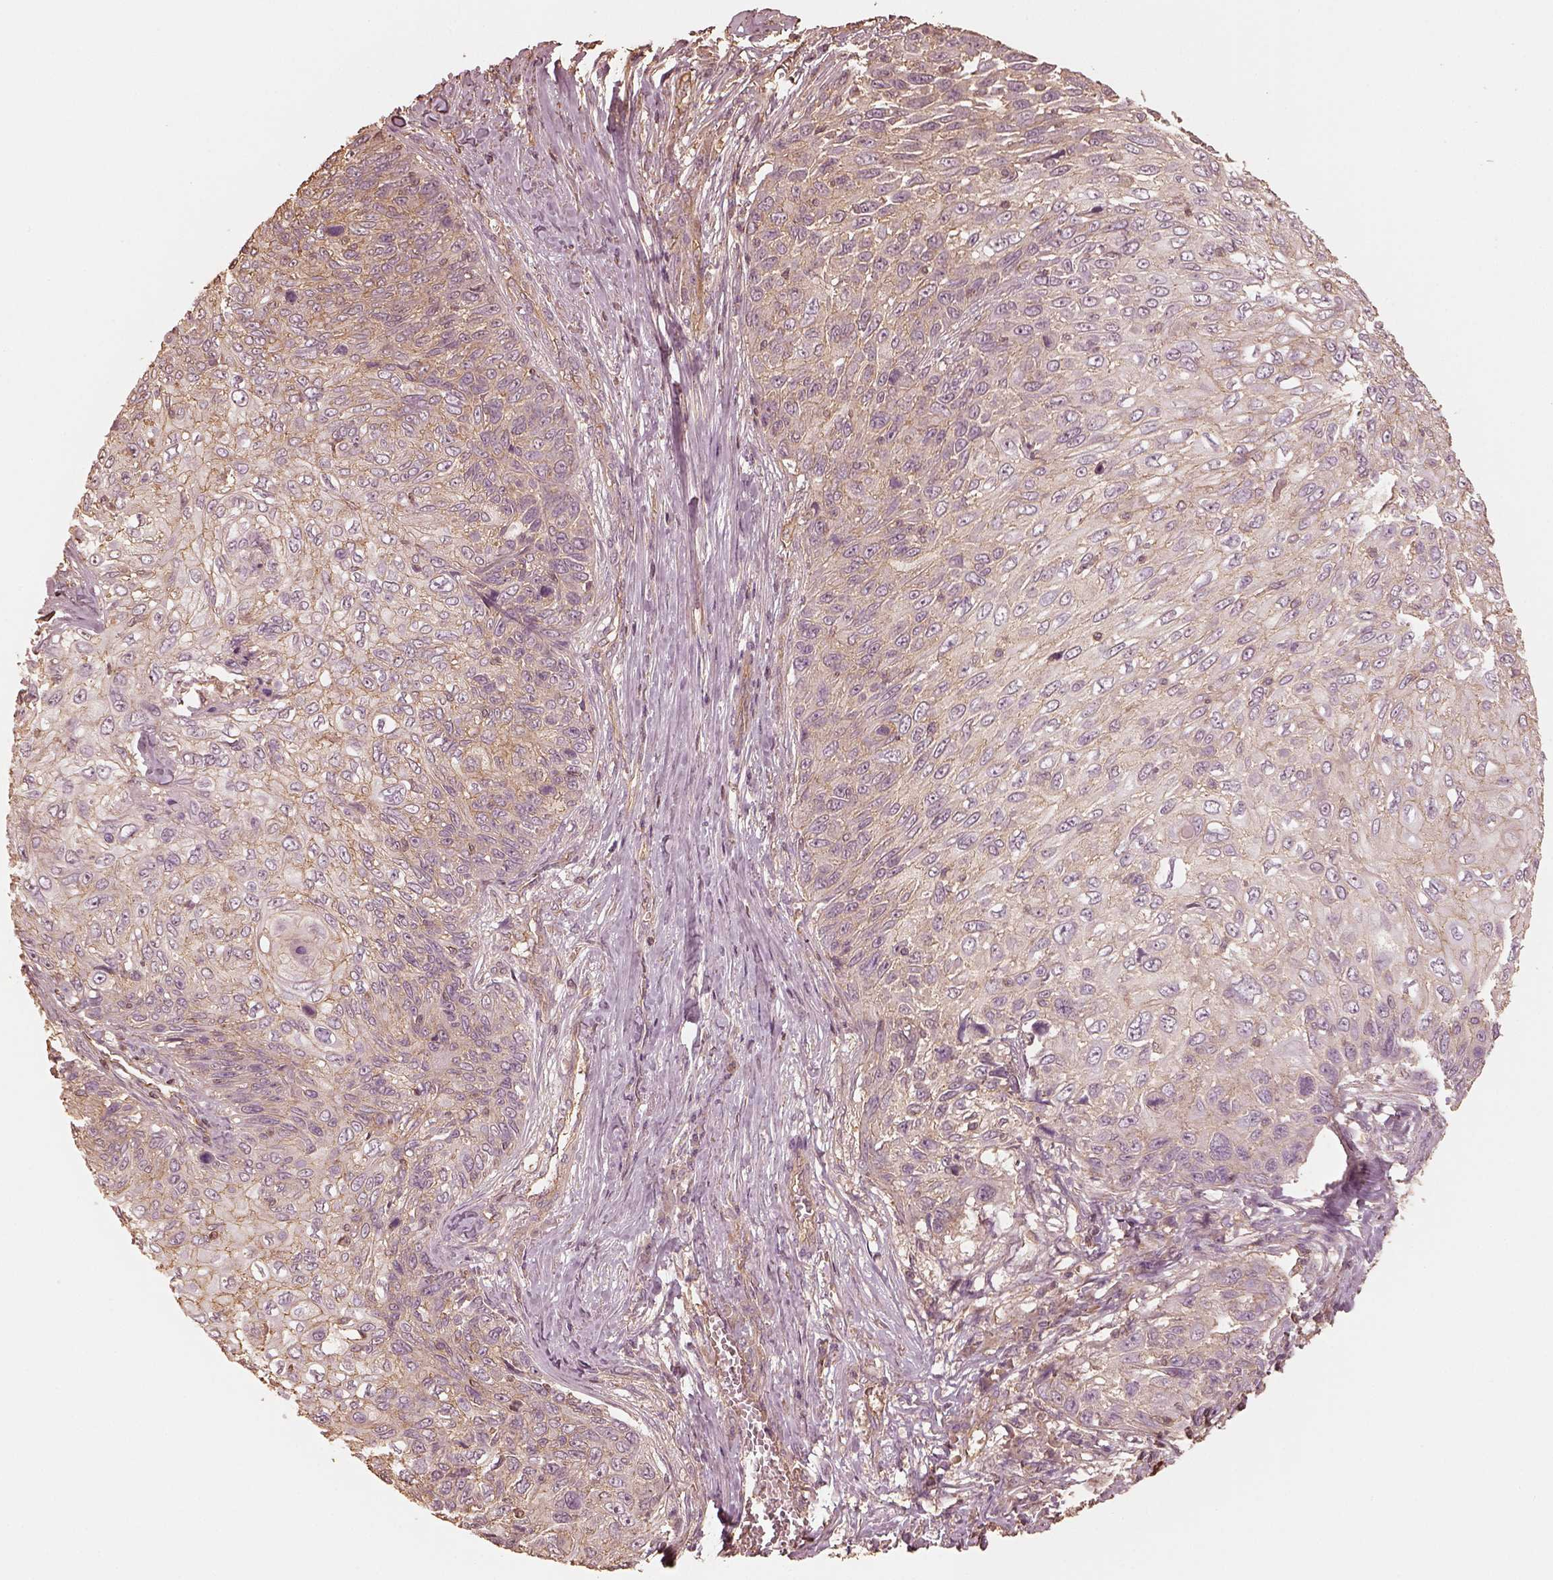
{"staining": {"intensity": "moderate", "quantity": "25%-75%", "location": "cytoplasmic/membranous"}, "tissue": "skin cancer", "cell_type": "Tumor cells", "image_type": "cancer", "snomed": [{"axis": "morphology", "description": "Squamous cell carcinoma, NOS"}, {"axis": "topography", "description": "Skin"}], "caption": "Brown immunohistochemical staining in human skin squamous cell carcinoma exhibits moderate cytoplasmic/membranous positivity in about 25%-75% of tumor cells.", "gene": "WDR7", "patient": {"sex": "male", "age": 92}}